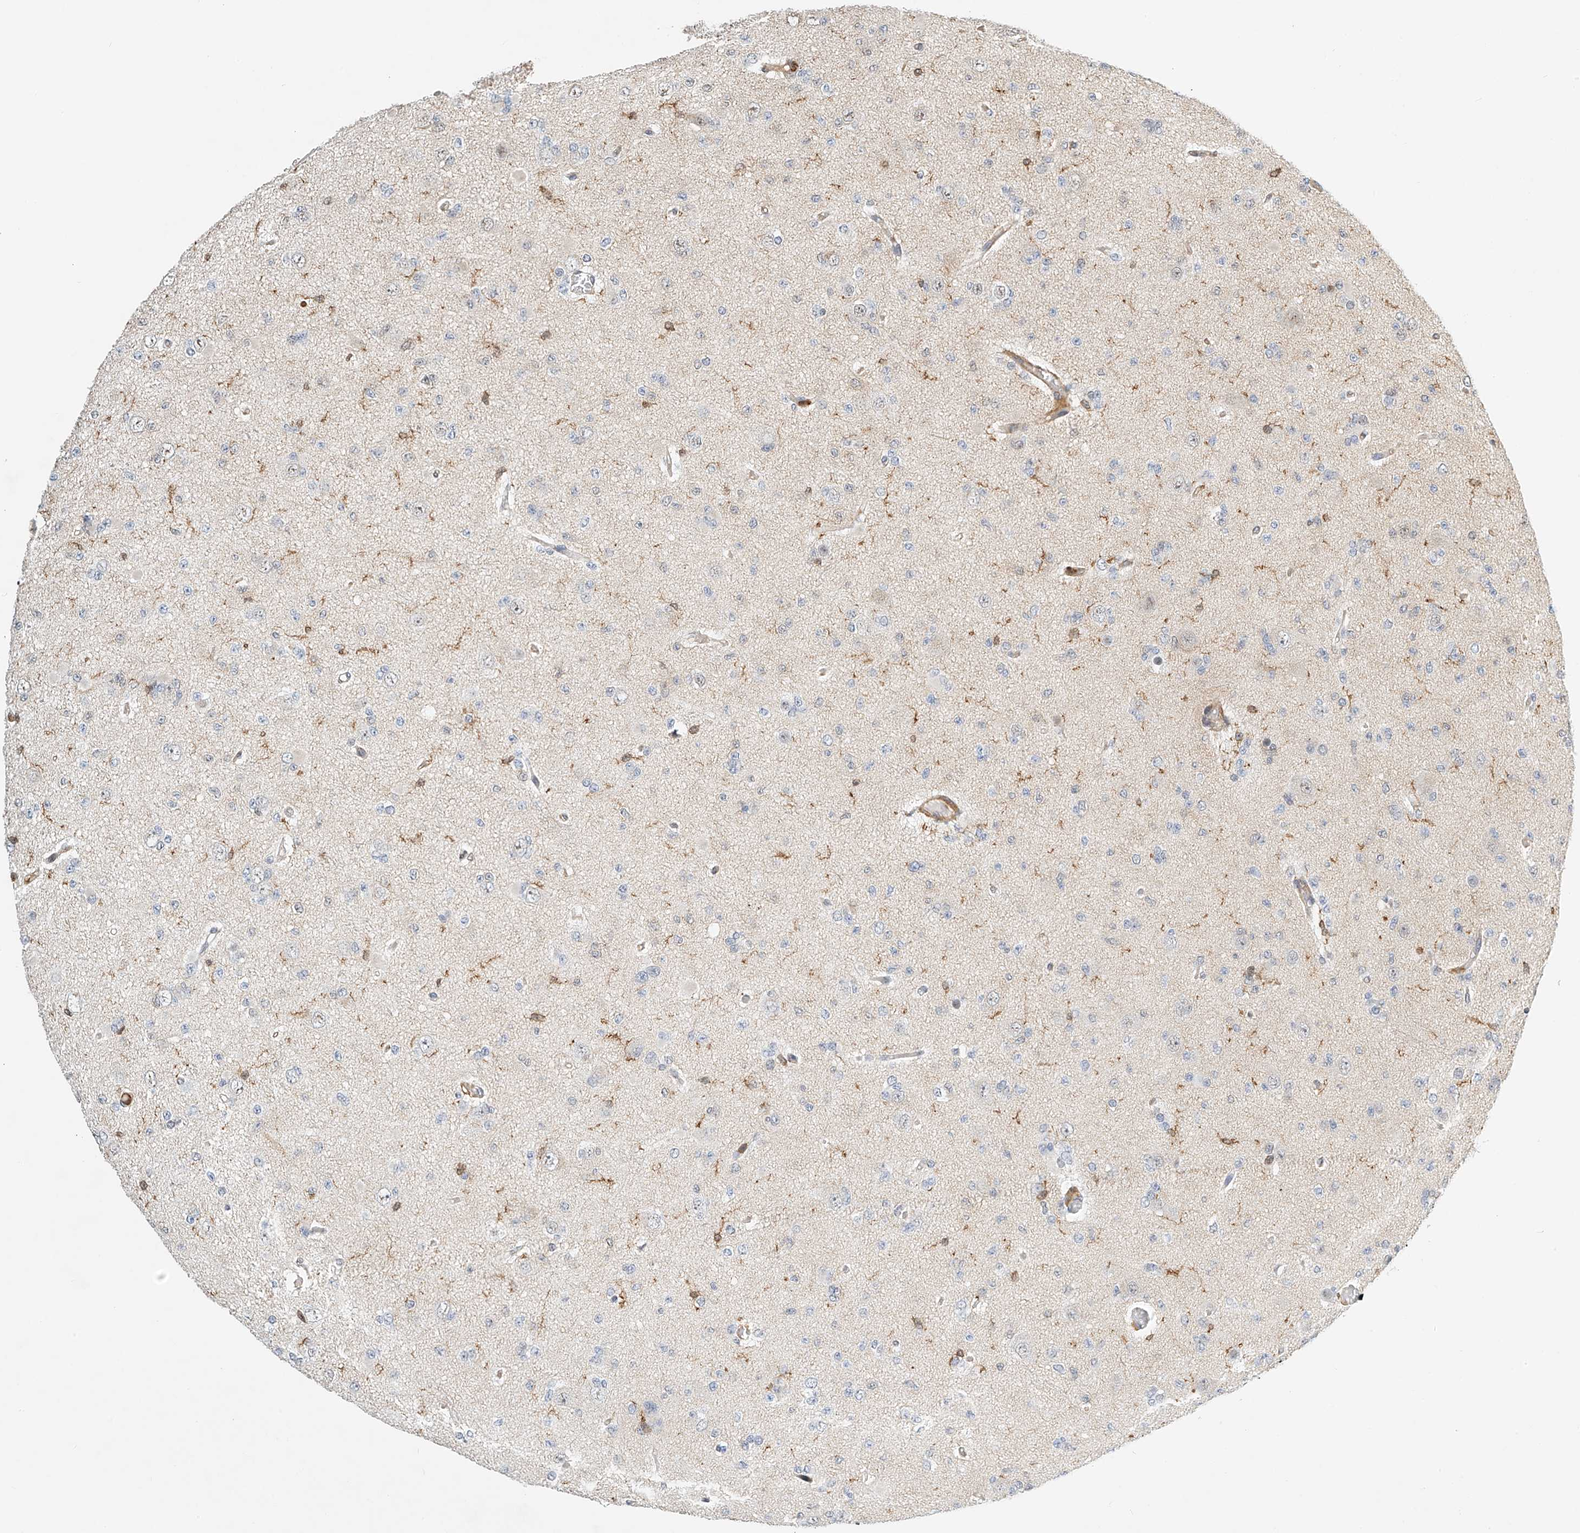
{"staining": {"intensity": "negative", "quantity": "none", "location": "none"}, "tissue": "glioma", "cell_type": "Tumor cells", "image_type": "cancer", "snomed": [{"axis": "morphology", "description": "Glioma, malignant, Low grade"}, {"axis": "topography", "description": "Brain"}], "caption": "Tumor cells show no significant protein expression in malignant glioma (low-grade). (IHC, brightfield microscopy, high magnification).", "gene": "MICAL1", "patient": {"sex": "female", "age": 22}}